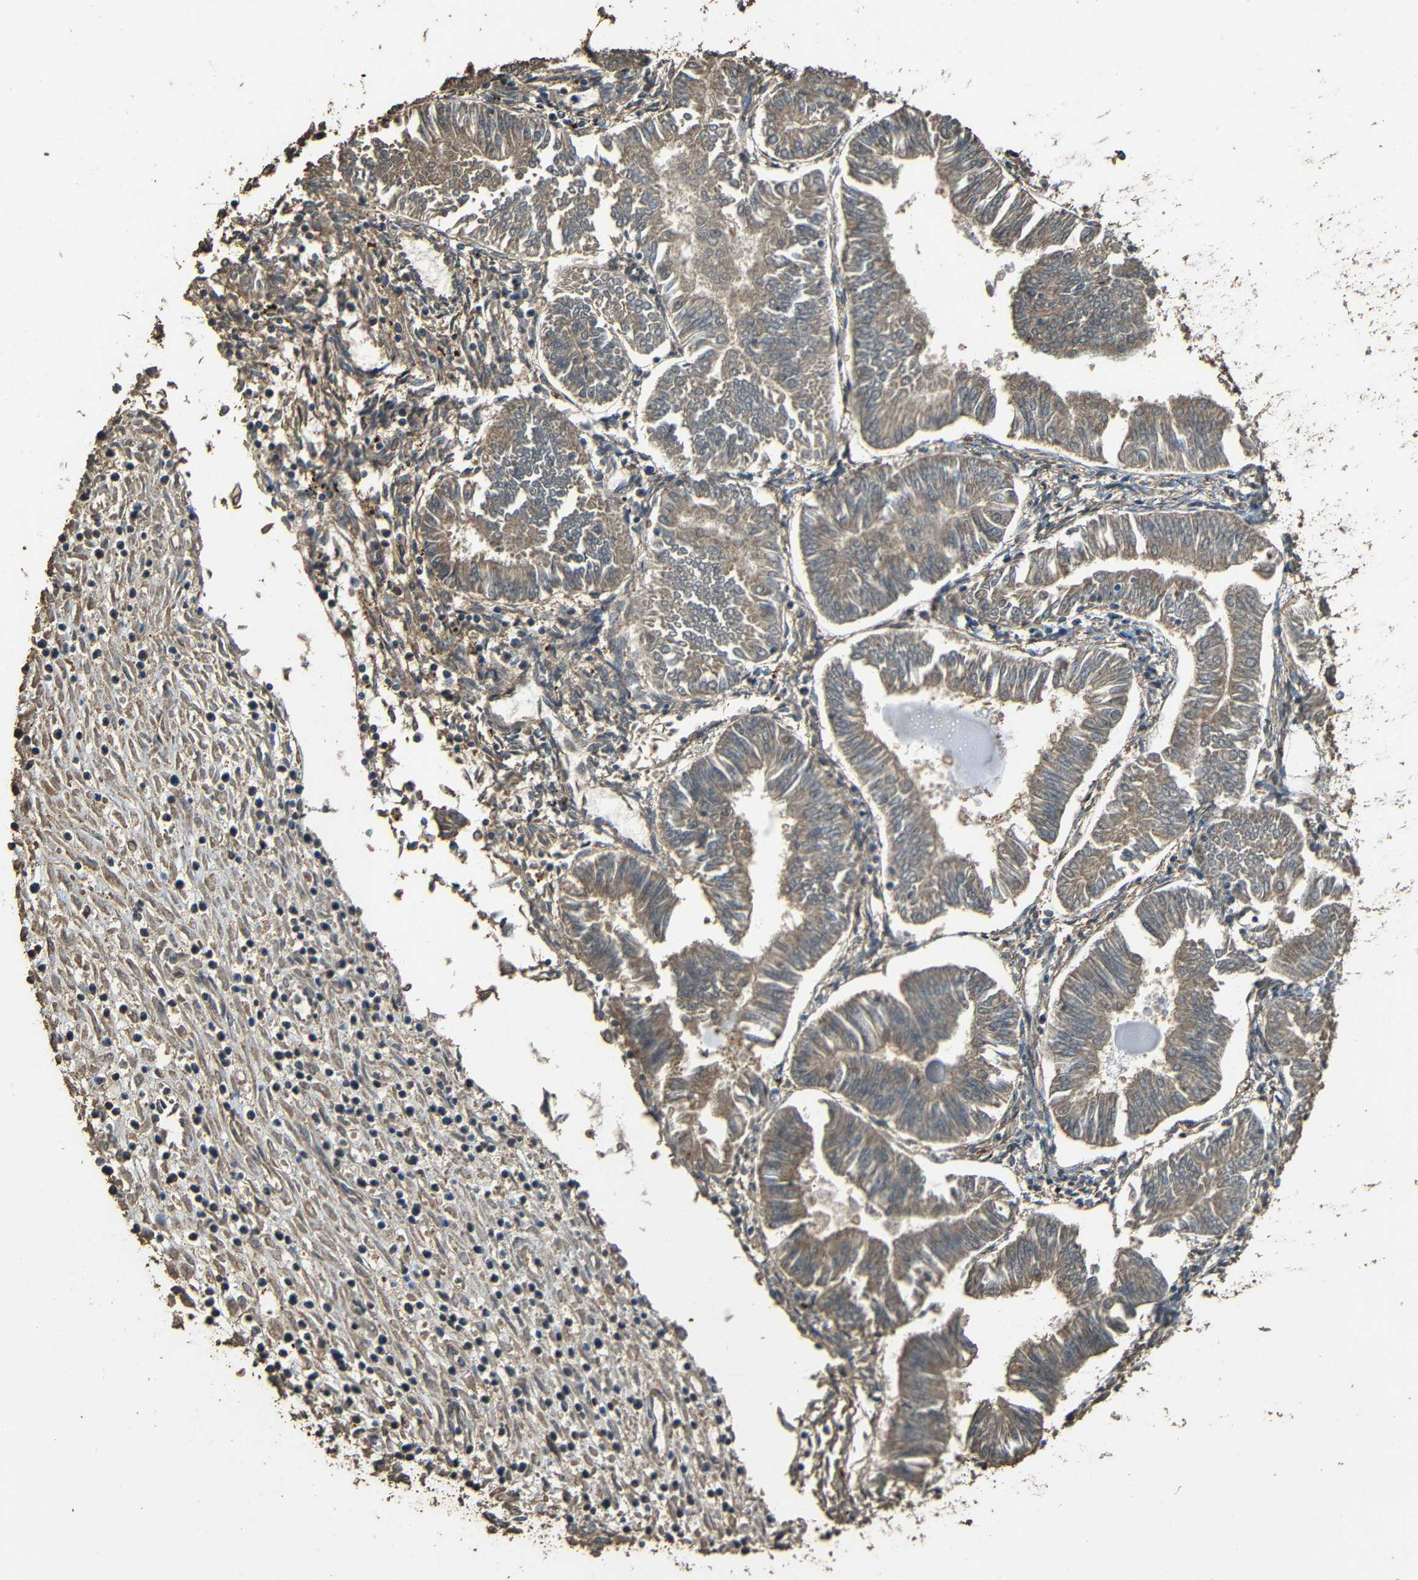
{"staining": {"intensity": "moderate", "quantity": ">75%", "location": "cytoplasmic/membranous"}, "tissue": "endometrial cancer", "cell_type": "Tumor cells", "image_type": "cancer", "snomed": [{"axis": "morphology", "description": "Adenocarcinoma, NOS"}, {"axis": "topography", "description": "Endometrium"}], "caption": "The immunohistochemical stain highlights moderate cytoplasmic/membranous staining in tumor cells of endometrial adenocarcinoma tissue.", "gene": "PDE5A", "patient": {"sex": "female", "age": 53}}